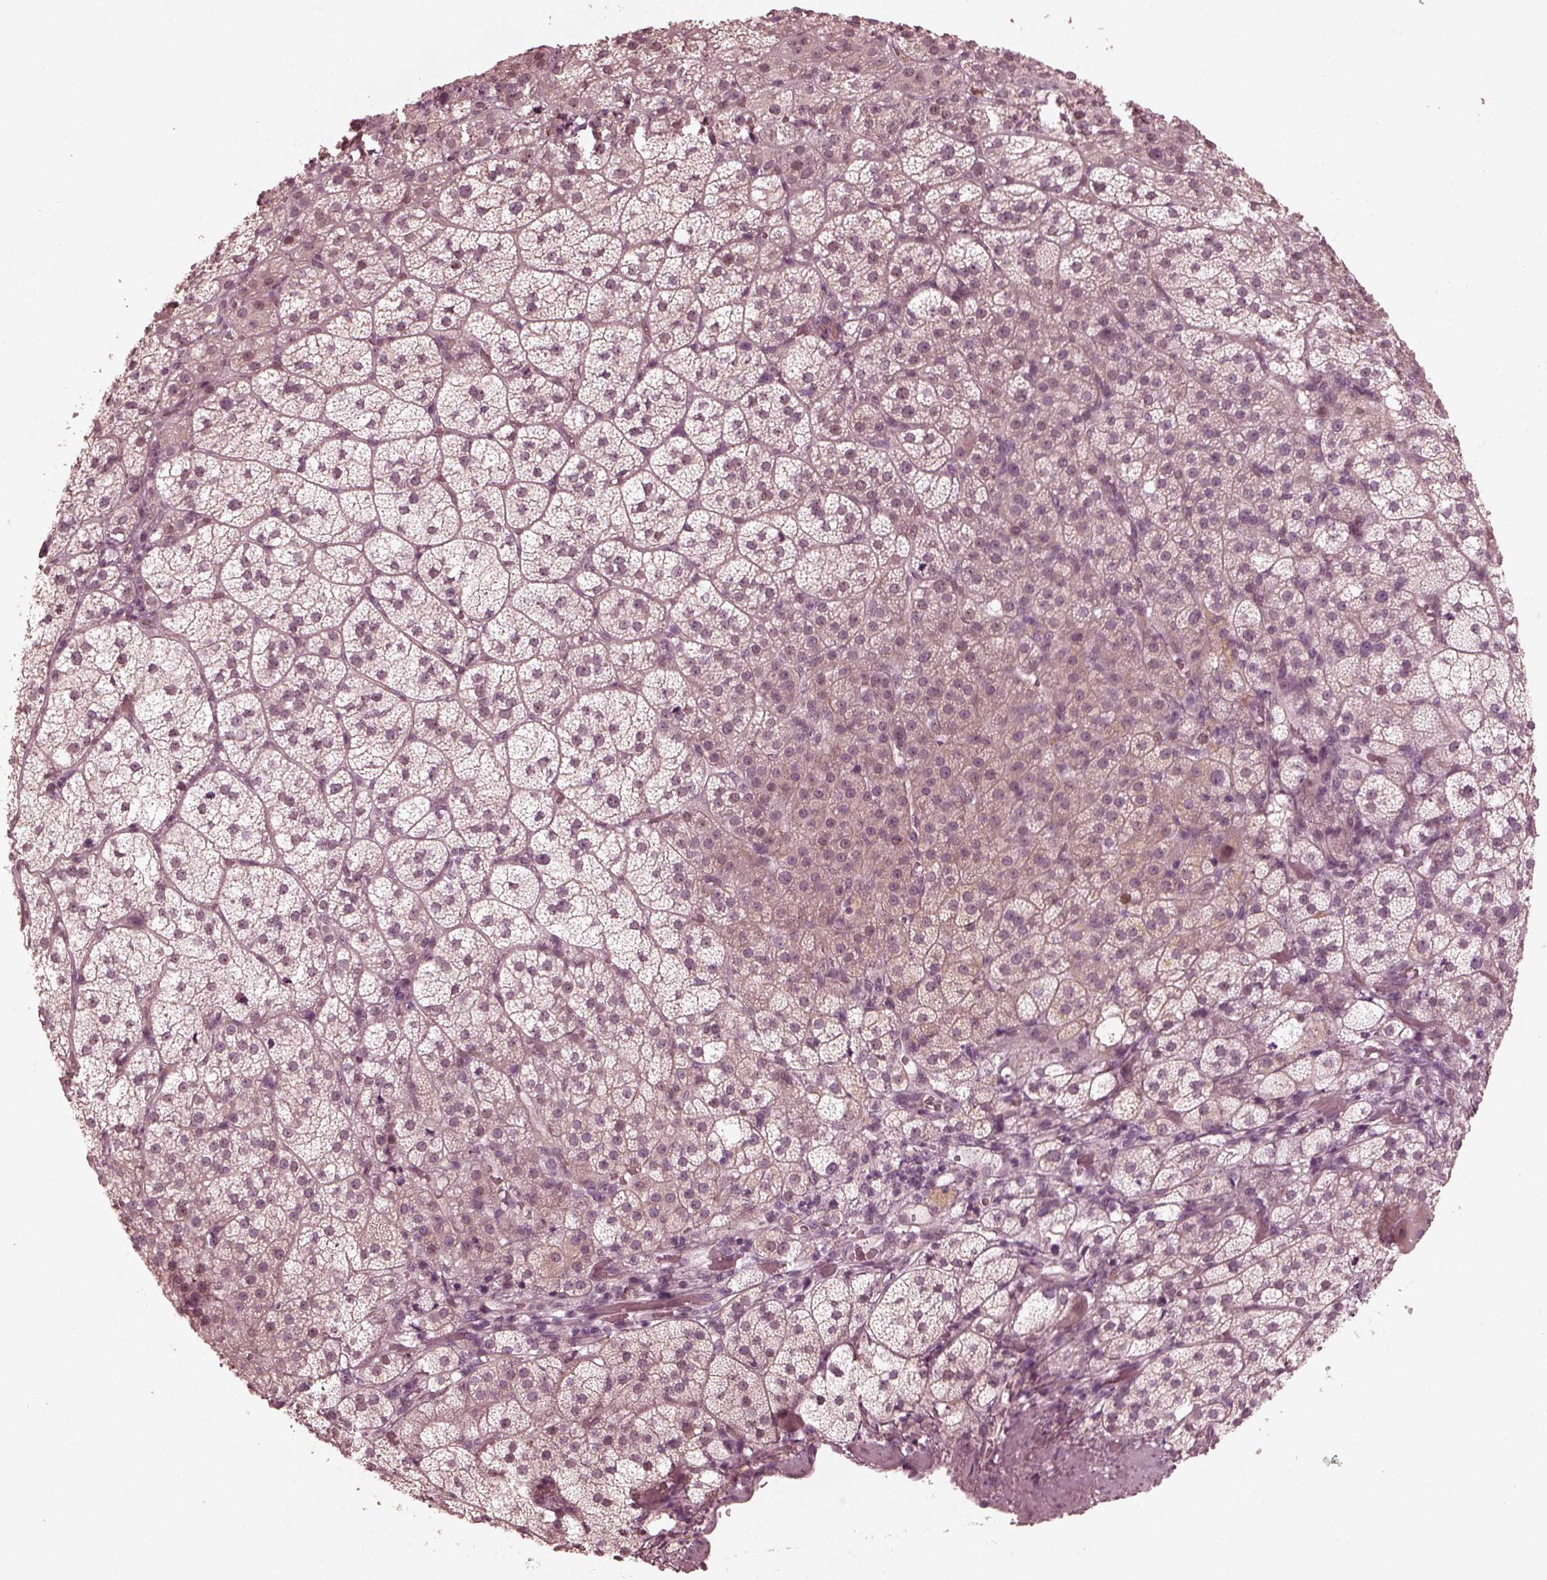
{"staining": {"intensity": "weak", "quantity": "<25%", "location": "cytoplasmic/membranous"}, "tissue": "adrenal gland", "cell_type": "Glandular cells", "image_type": "normal", "snomed": [{"axis": "morphology", "description": "Normal tissue, NOS"}, {"axis": "topography", "description": "Adrenal gland"}], "caption": "Immunohistochemical staining of normal adrenal gland shows no significant positivity in glandular cells. (DAB immunohistochemistry, high magnification).", "gene": "KIF6", "patient": {"sex": "female", "age": 60}}